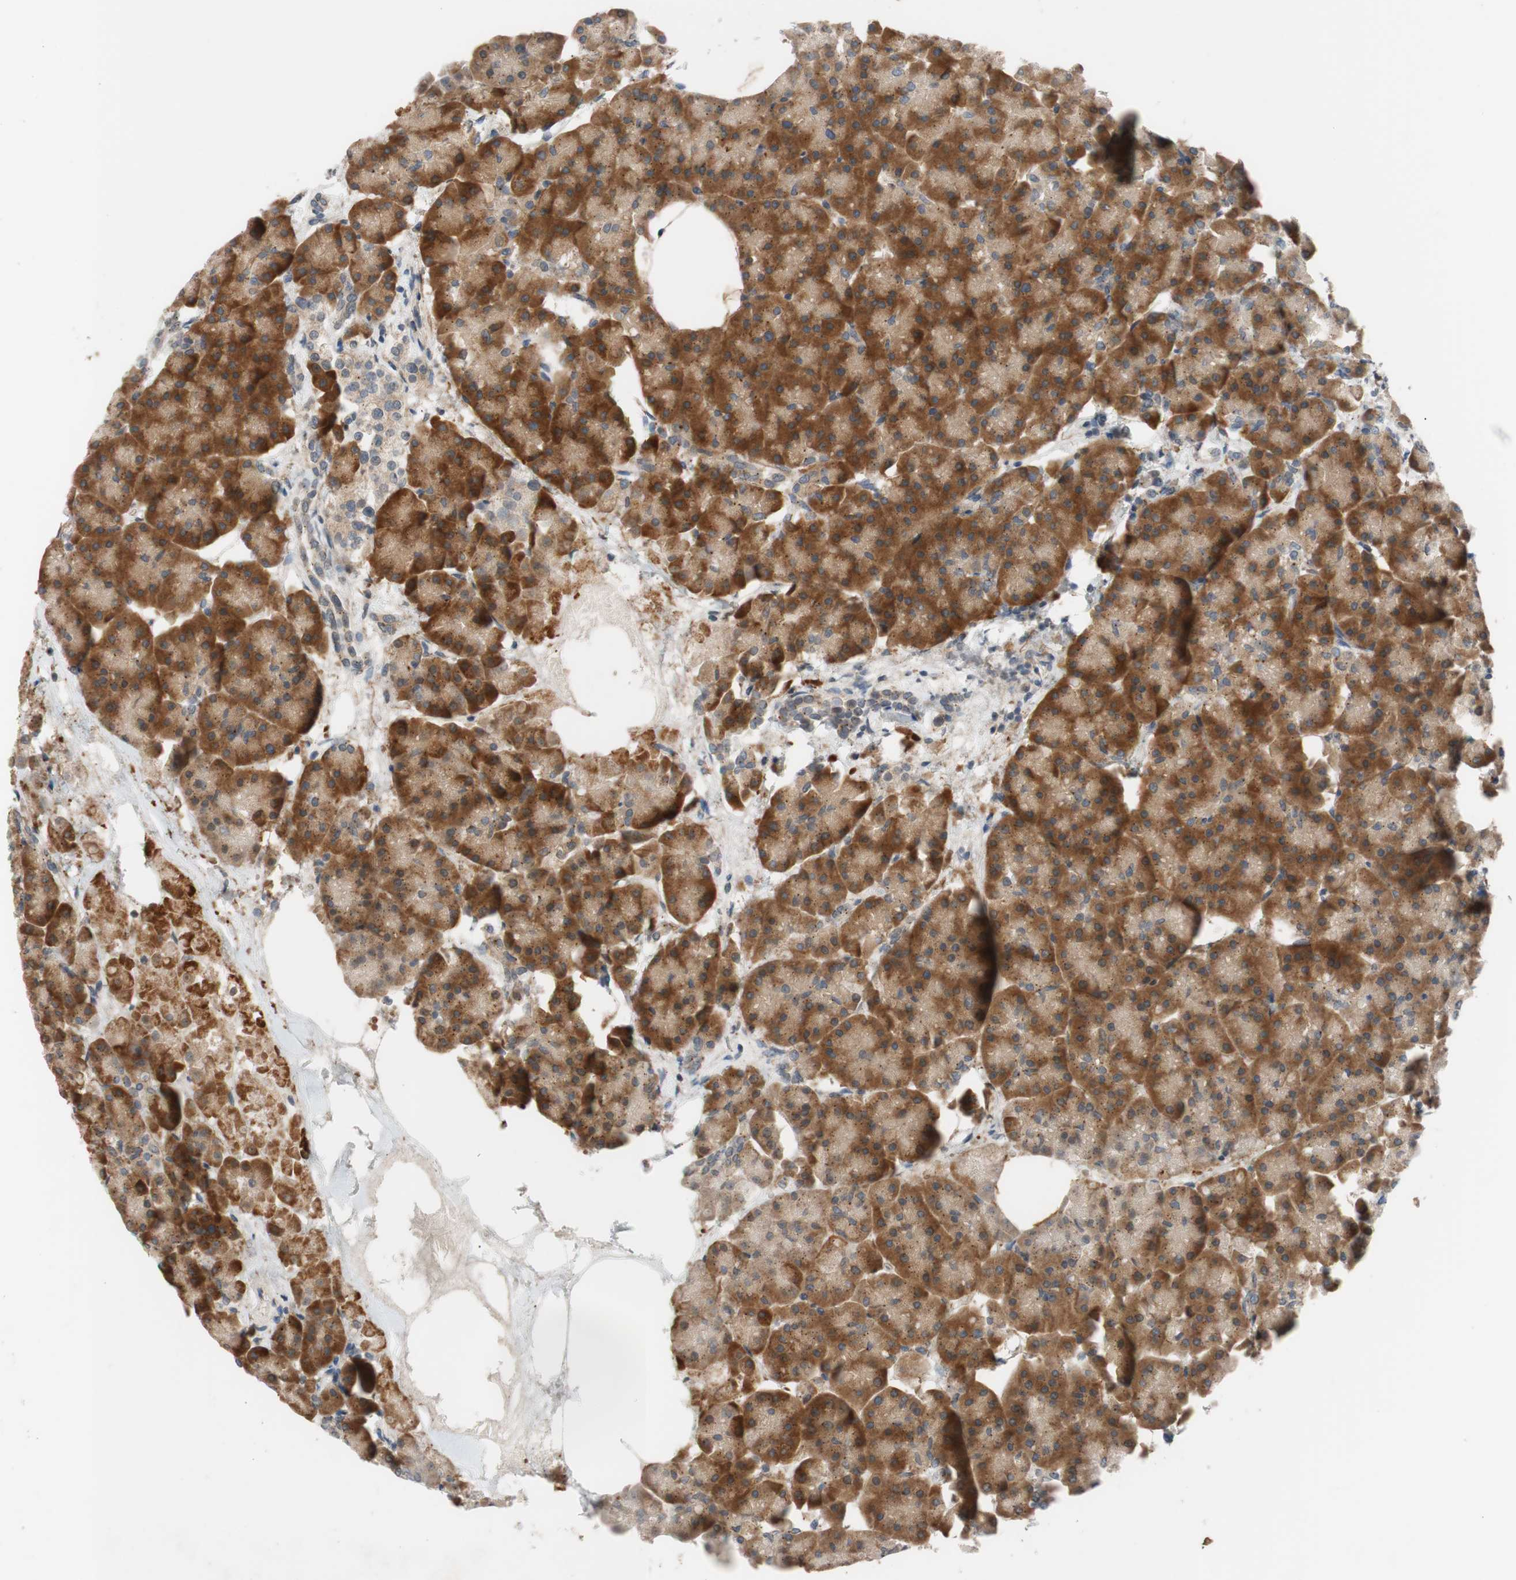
{"staining": {"intensity": "strong", "quantity": ">75%", "location": "cytoplasmic/membranous"}, "tissue": "pancreas", "cell_type": "Exocrine glandular cells", "image_type": "normal", "snomed": [{"axis": "morphology", "description": "Normal tissue, NOS"}, {"axis": "topography", "description": "Pancreas"}], "caption": "This photomicrograph exhibits immunohistochemistry staining of benign human pancreas, with high strong cytoplasmic/membranous staining in approximately >75% of exocrine glandular cells.", "gene": "ADD2", "patient": {"sex": "female", "age": 70}}